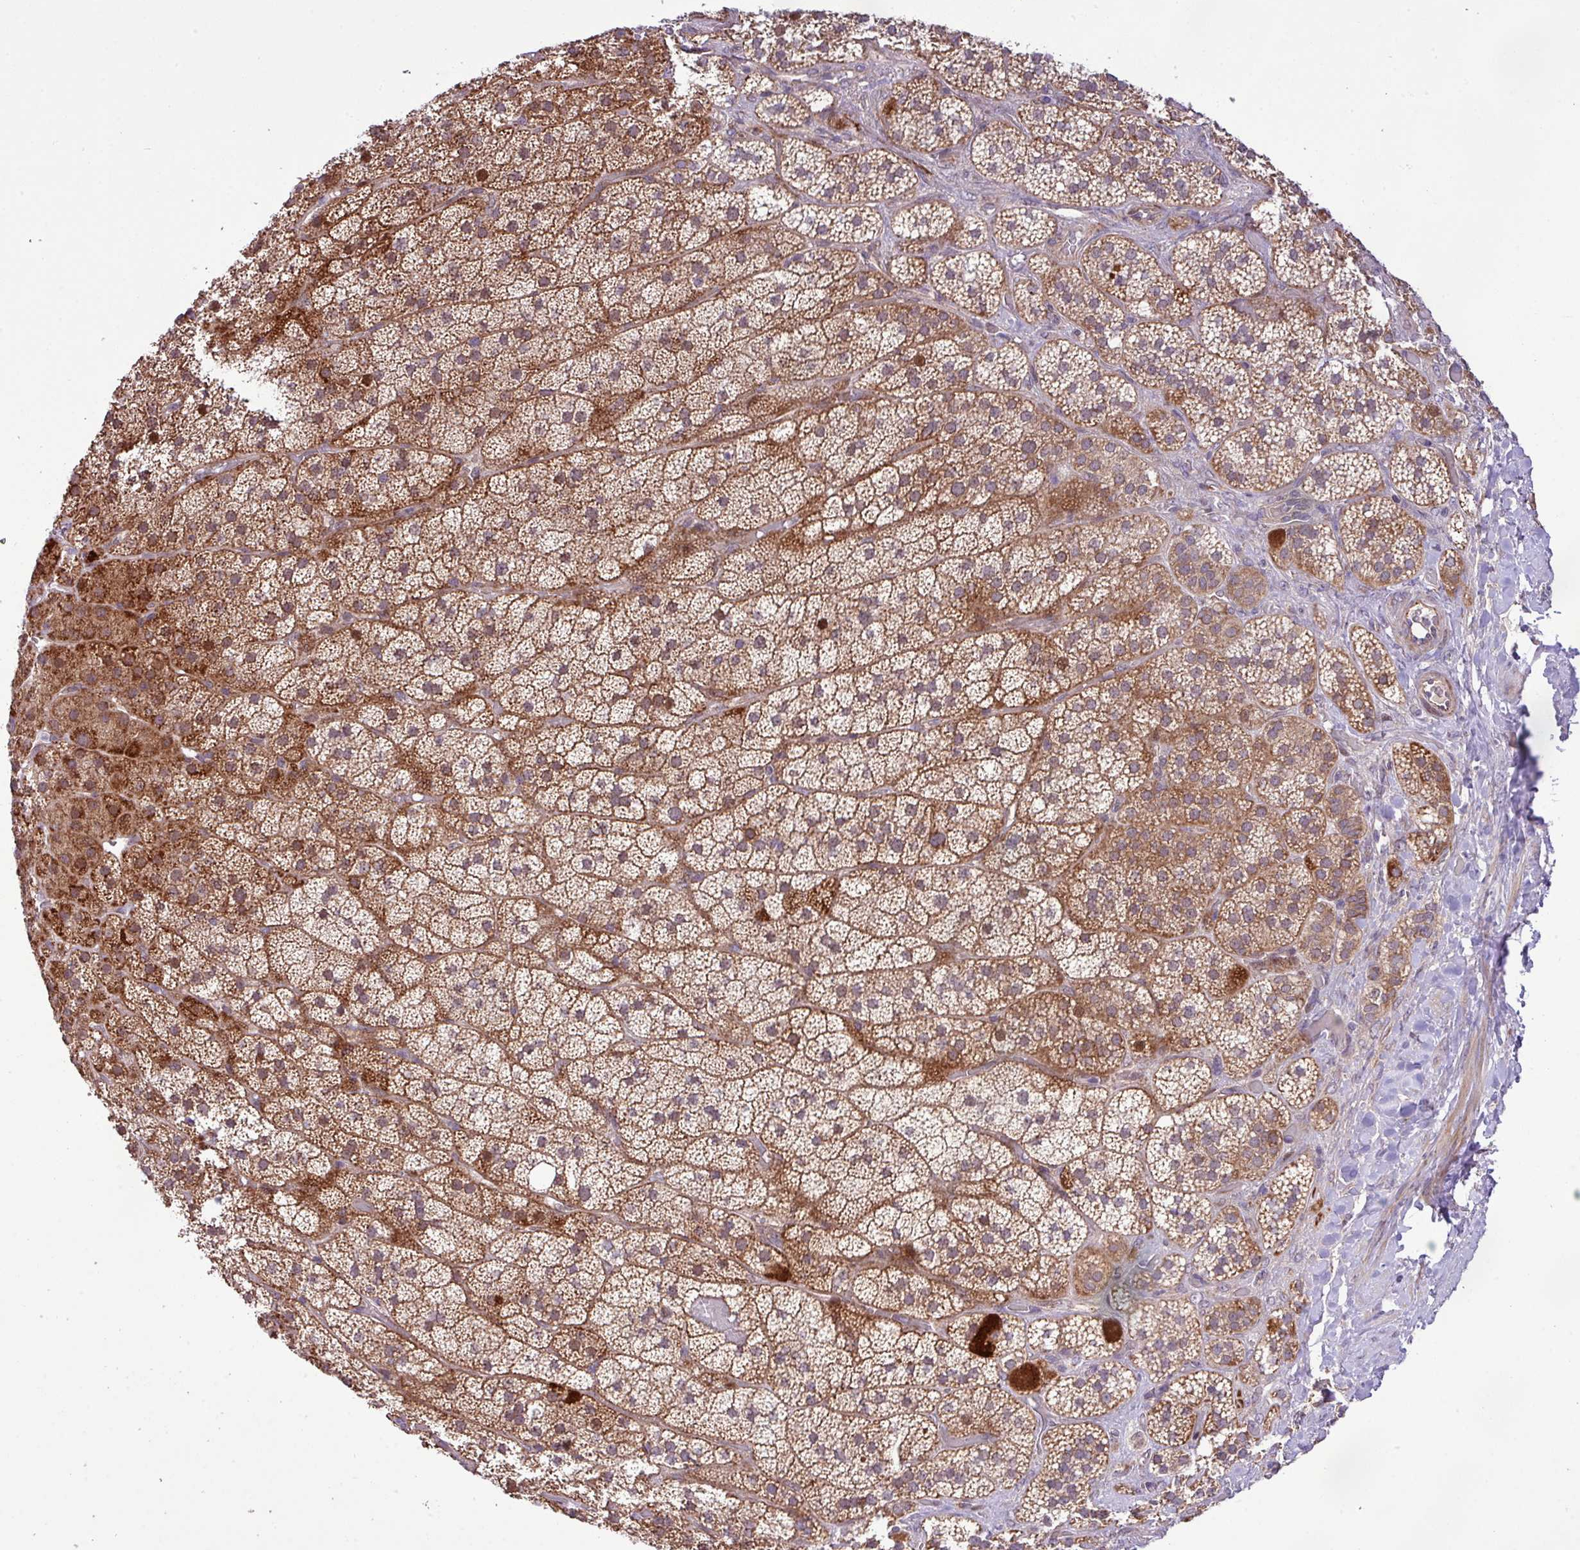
{"staining": {"intensity": "strong", "quantity": "25%-75%", "location": "cytoplasmic/membranous,nuclear"}, "tissue": "adrenal gland", "cell_type": "Glandular cells", "image_type": "normal", "snomed": [{"axis": "morphology", "description": "Normal tissue, NOS"}, {"axis": "topography", "description": "Adrenal gland"}], "caption": "This micrograph demonstrates IHC staining of normal adrenal gland, with high strong cytoplasmic/membranous,nuclear expression in about 25%-75% of glandular cells.", "gene": "B3GNT9", "patient": {"sex": "male", "age": 57}}